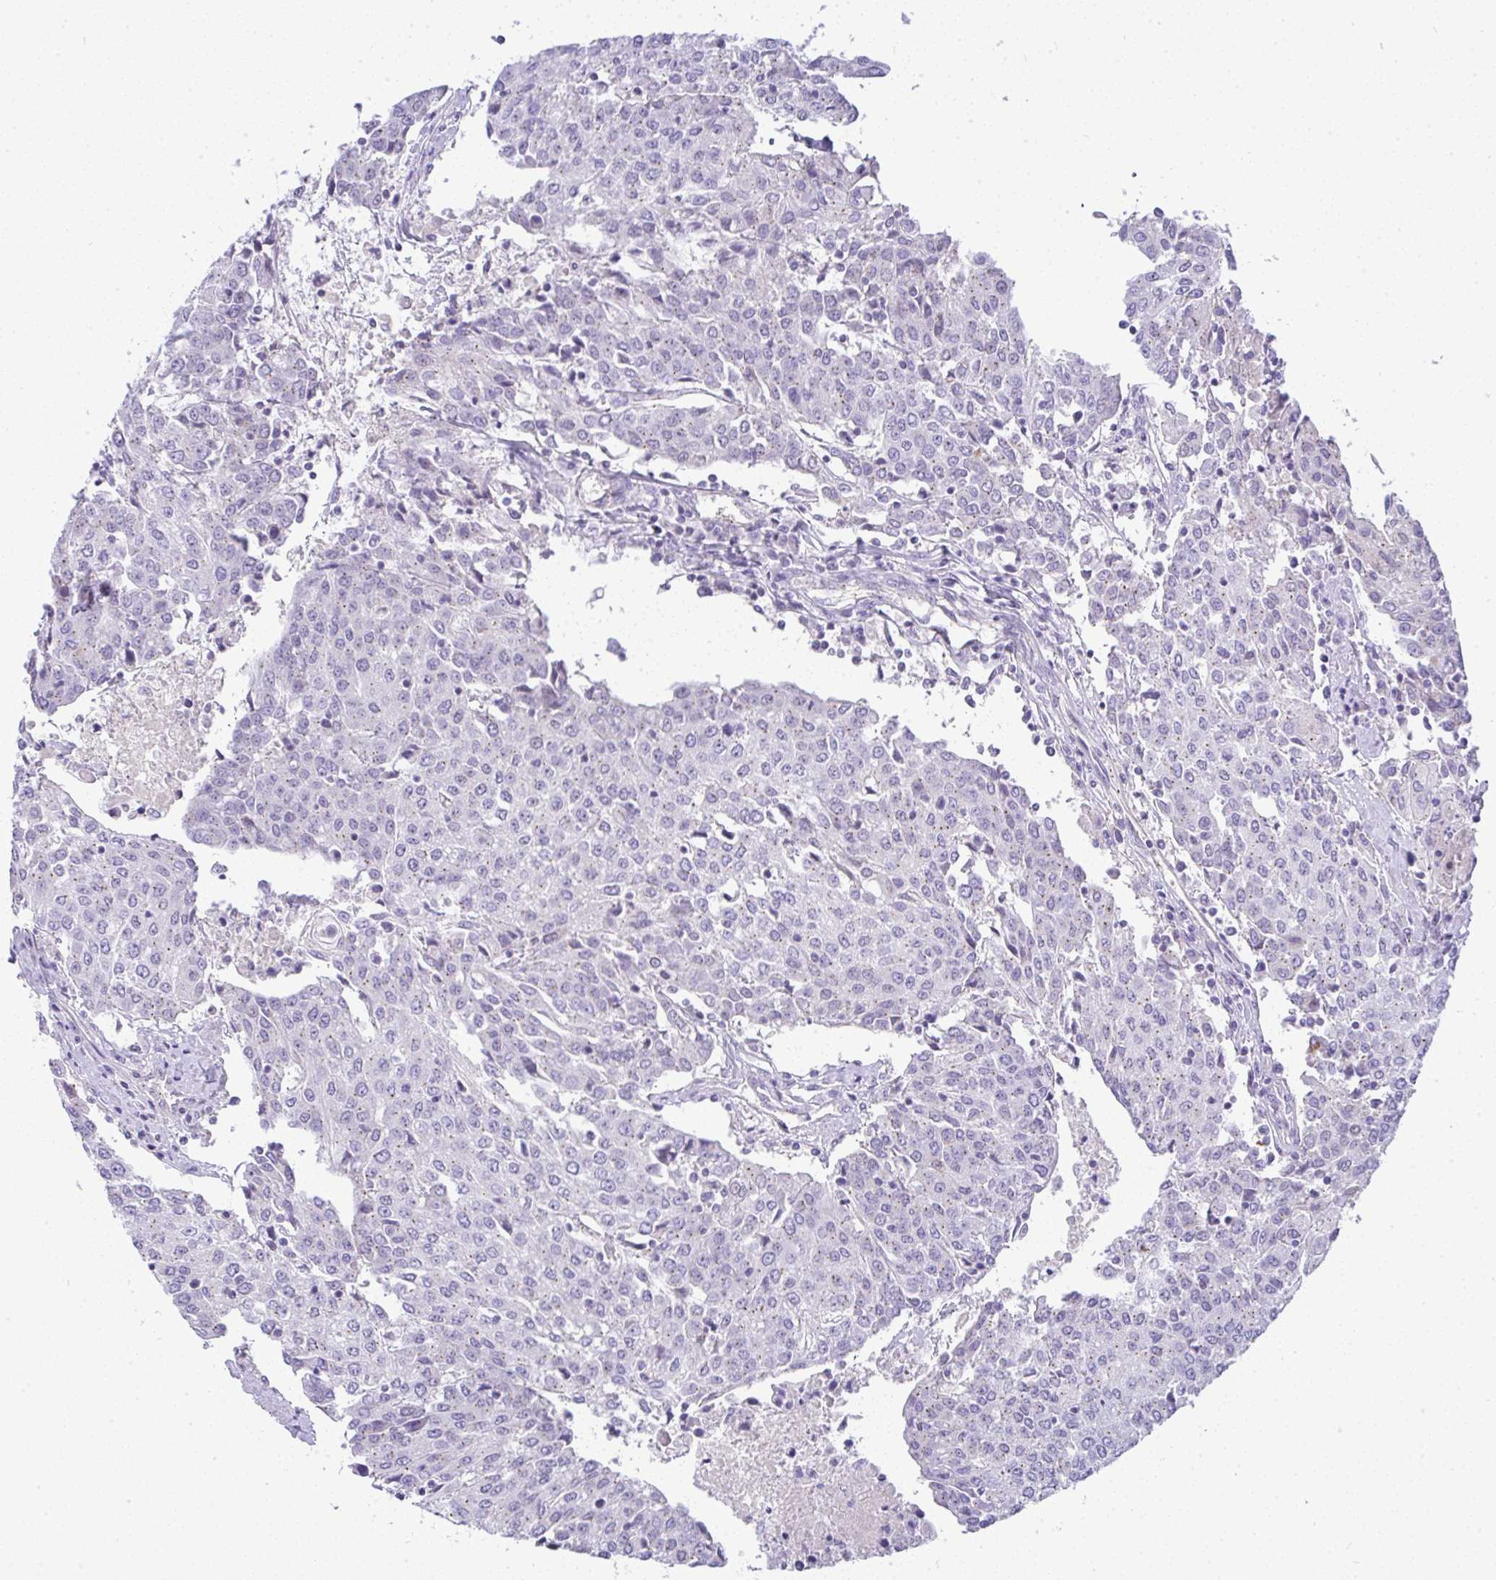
{"staining": {"intensity": "weak", "quantity": "25%-75%", "location": "cytoplasmic/membranous"}, "tissue": "urothelial cancer", "cell_type": "Tumor cells", "image_type": "cancer", "snomed": [{"axis": "morphology", "description": "Urothelial carcinoma, High grade"}, {"axis": "topography", "description": "Urinary bladder"}], "caption": "Urothelial carcinoma (high-grade) was stained to show a protein in brown. There is low levels of weak cytoplasmic/membranous staining in about 25%-75% of tumor cells.", "gene": "FAM177A1", "patient": {"sex": "female", "age": 85}}